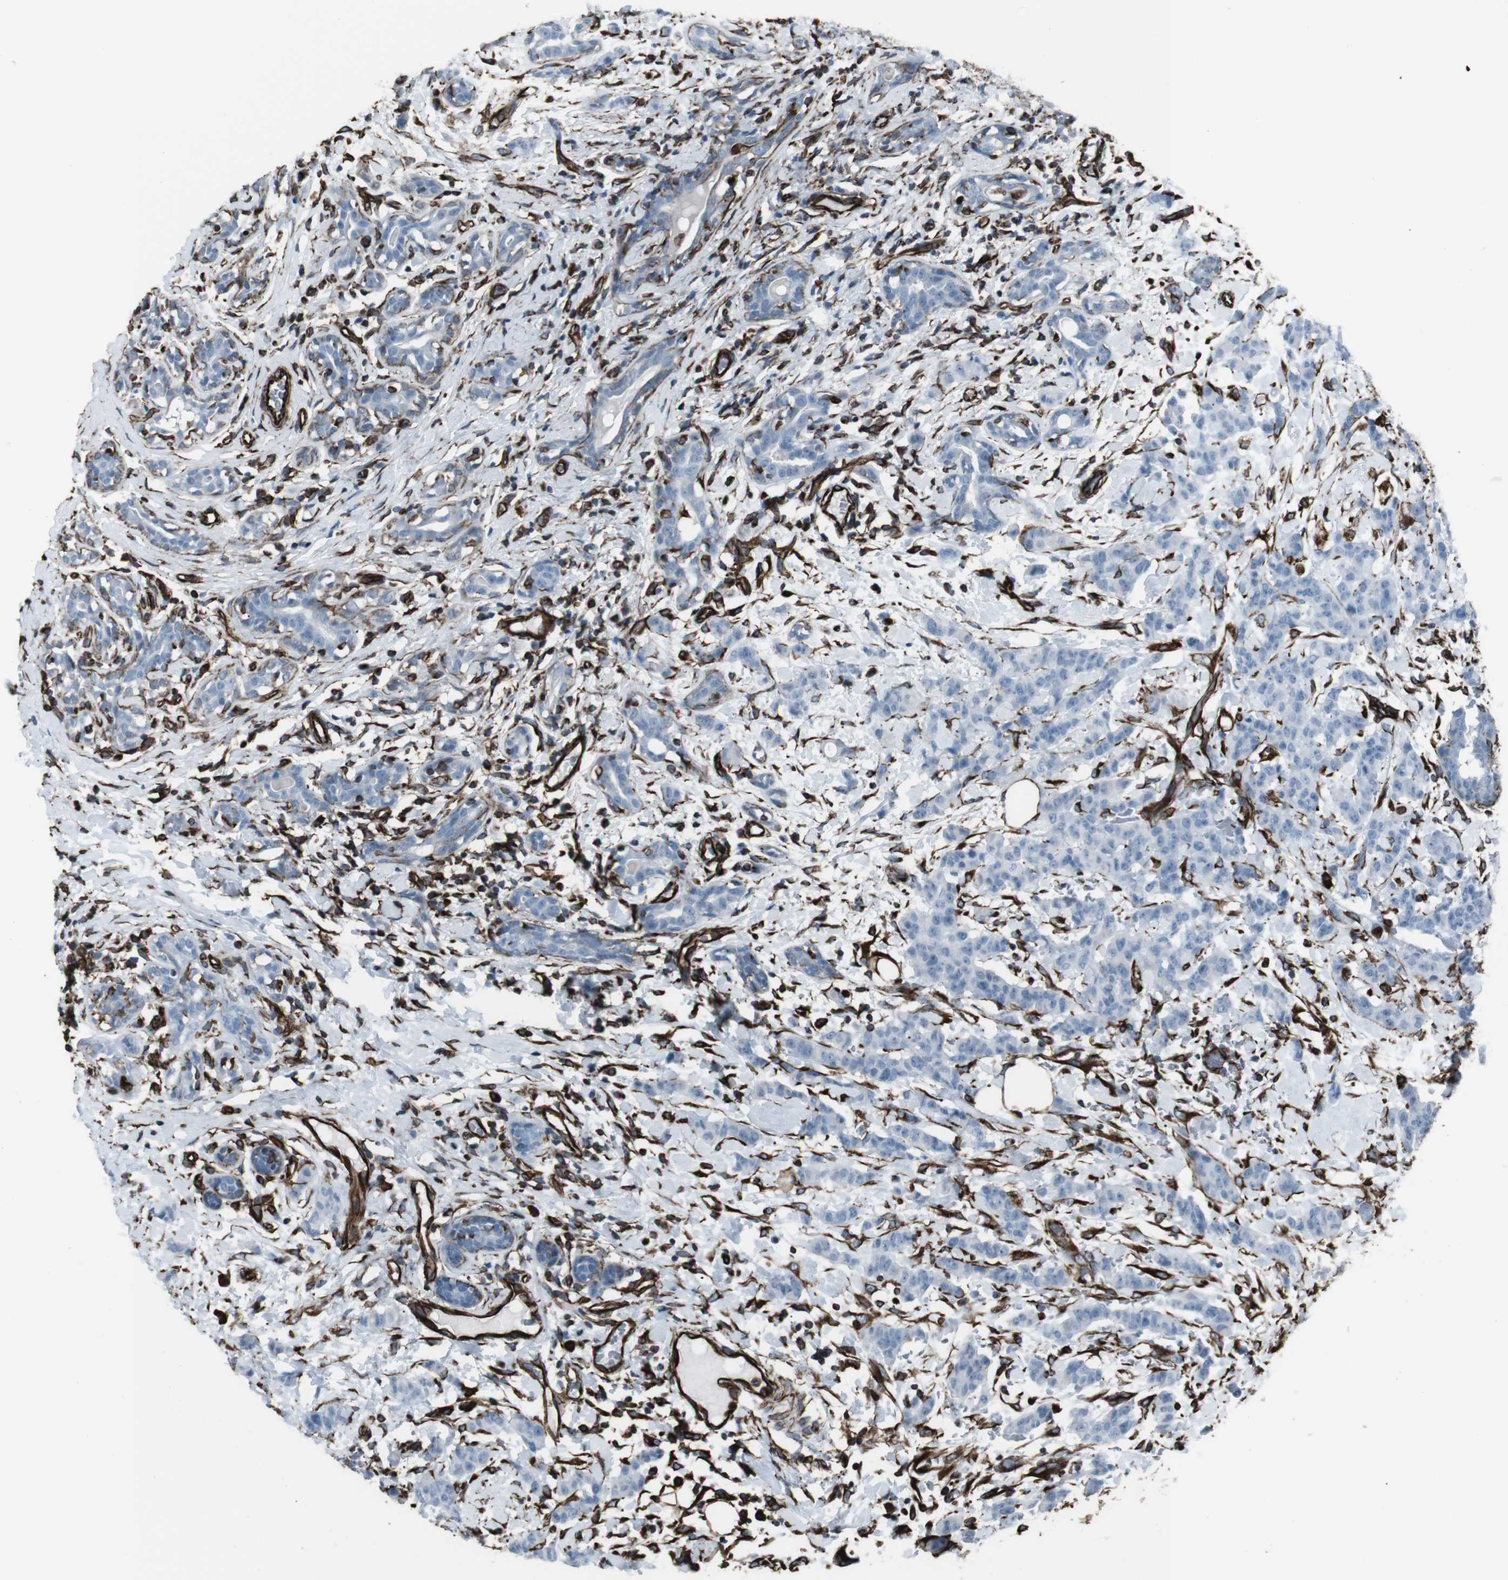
{"staining": {"intensity": "negative", "quantity": "none", "location": "none"}, "tissue": "breast cancer", "cell_type": "Tumor cells", "image_type": "cancer", "snomed": [{"axis": "morphology", "description": "Normal tissue, NOS"}, {"axis": "morphology", "description": "Duct carcinoma"}, {"axis": "topography", "description": "Breast"}], "caption": "Histopathology image shows no protein expression in tumor cells of breast invasive ductal carcinoma tissue.", "gene": "ZDHHC6", "patient": {"sex": "female", "age": 40}}